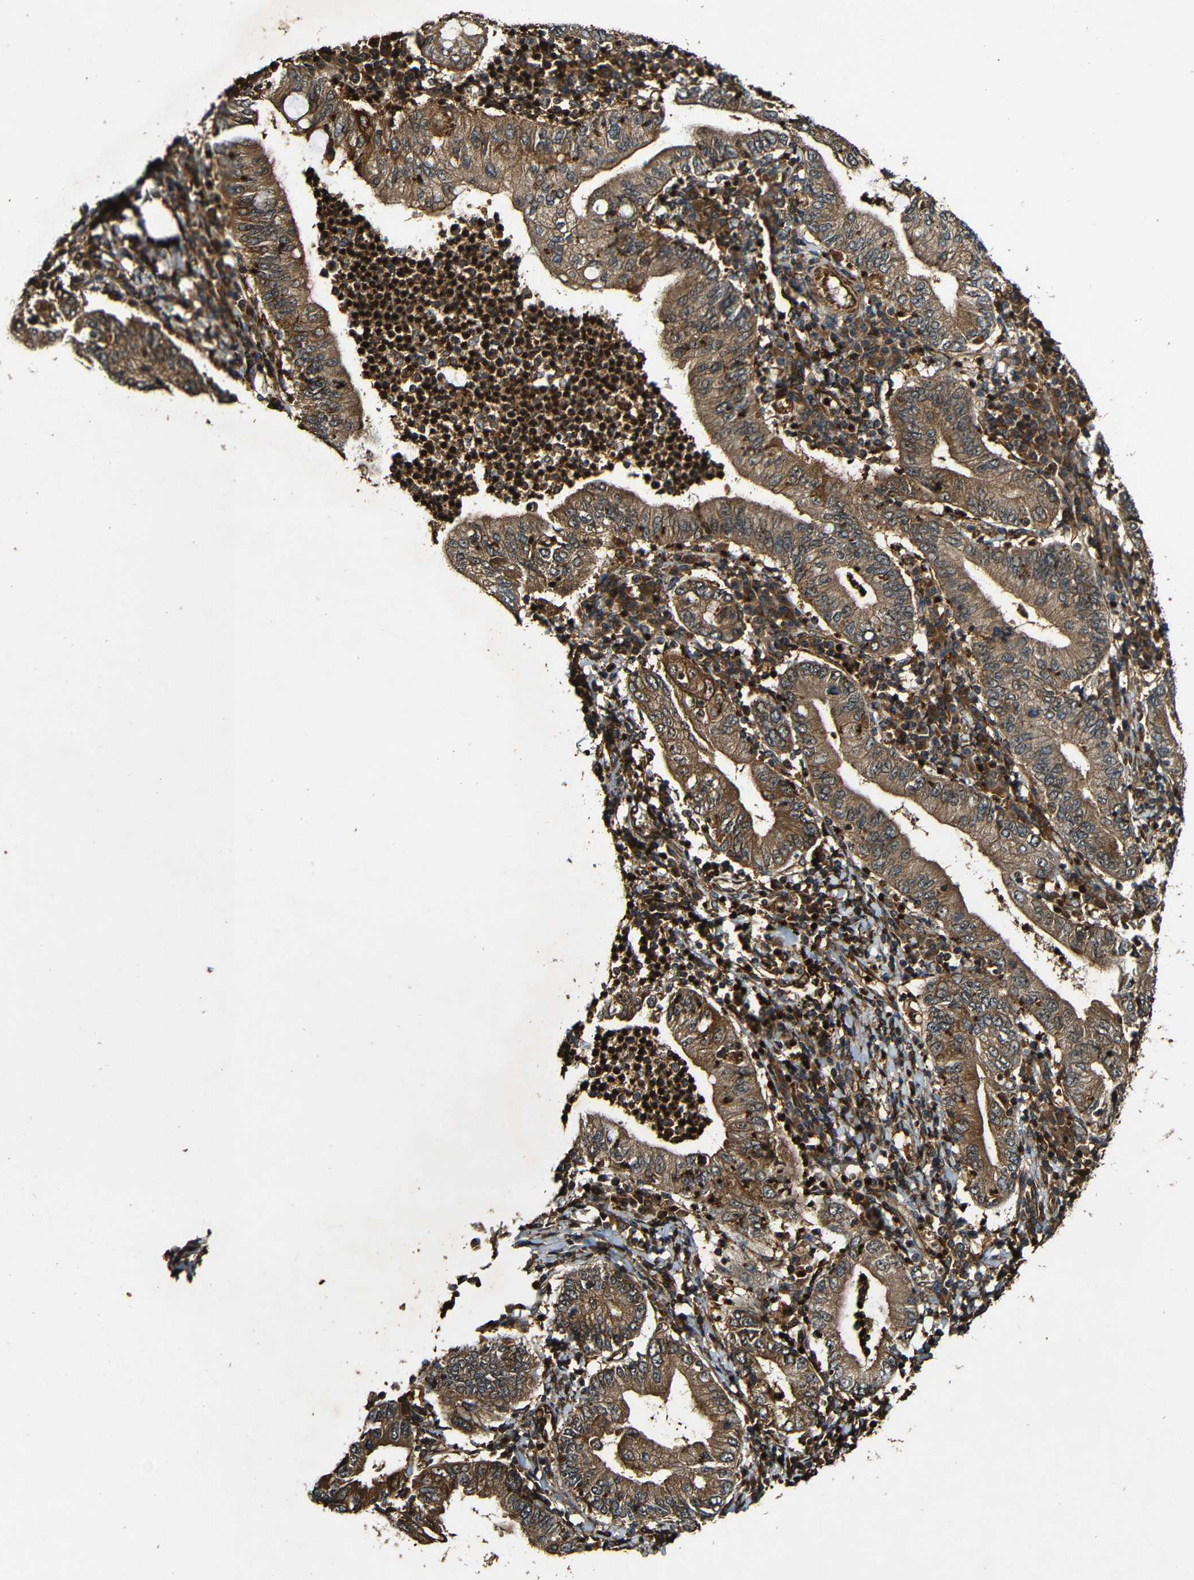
{"staining": {"intensity": "moderate", "quantity": ">75%", "location": "cytoplasmic/membranous"}, "tissue": "stomach cancer", "cell_type": "Tumor cells", "image_type": "cancer", "snomed": [{"axis": "morphology", "description": "Normal tissue, NOS"}, {"axis": "morphology", "description": "Adenocarcinoma, NOS"}, {"axis": "topography", "description": "Esophagus"}, {"axis": "topography", "description": "Stomach, upper"}, {"axis": "topography", "description": "Peripheral nerve tissue"}], "caption": "A micrograph of human adenocarcinoma (stomach) stained for a protein exhibits moderate cytoplasmic/membranous brown staining in tumor cells.", "gene": "CASP8", "patient": {"sex": "male", "age": 62}}